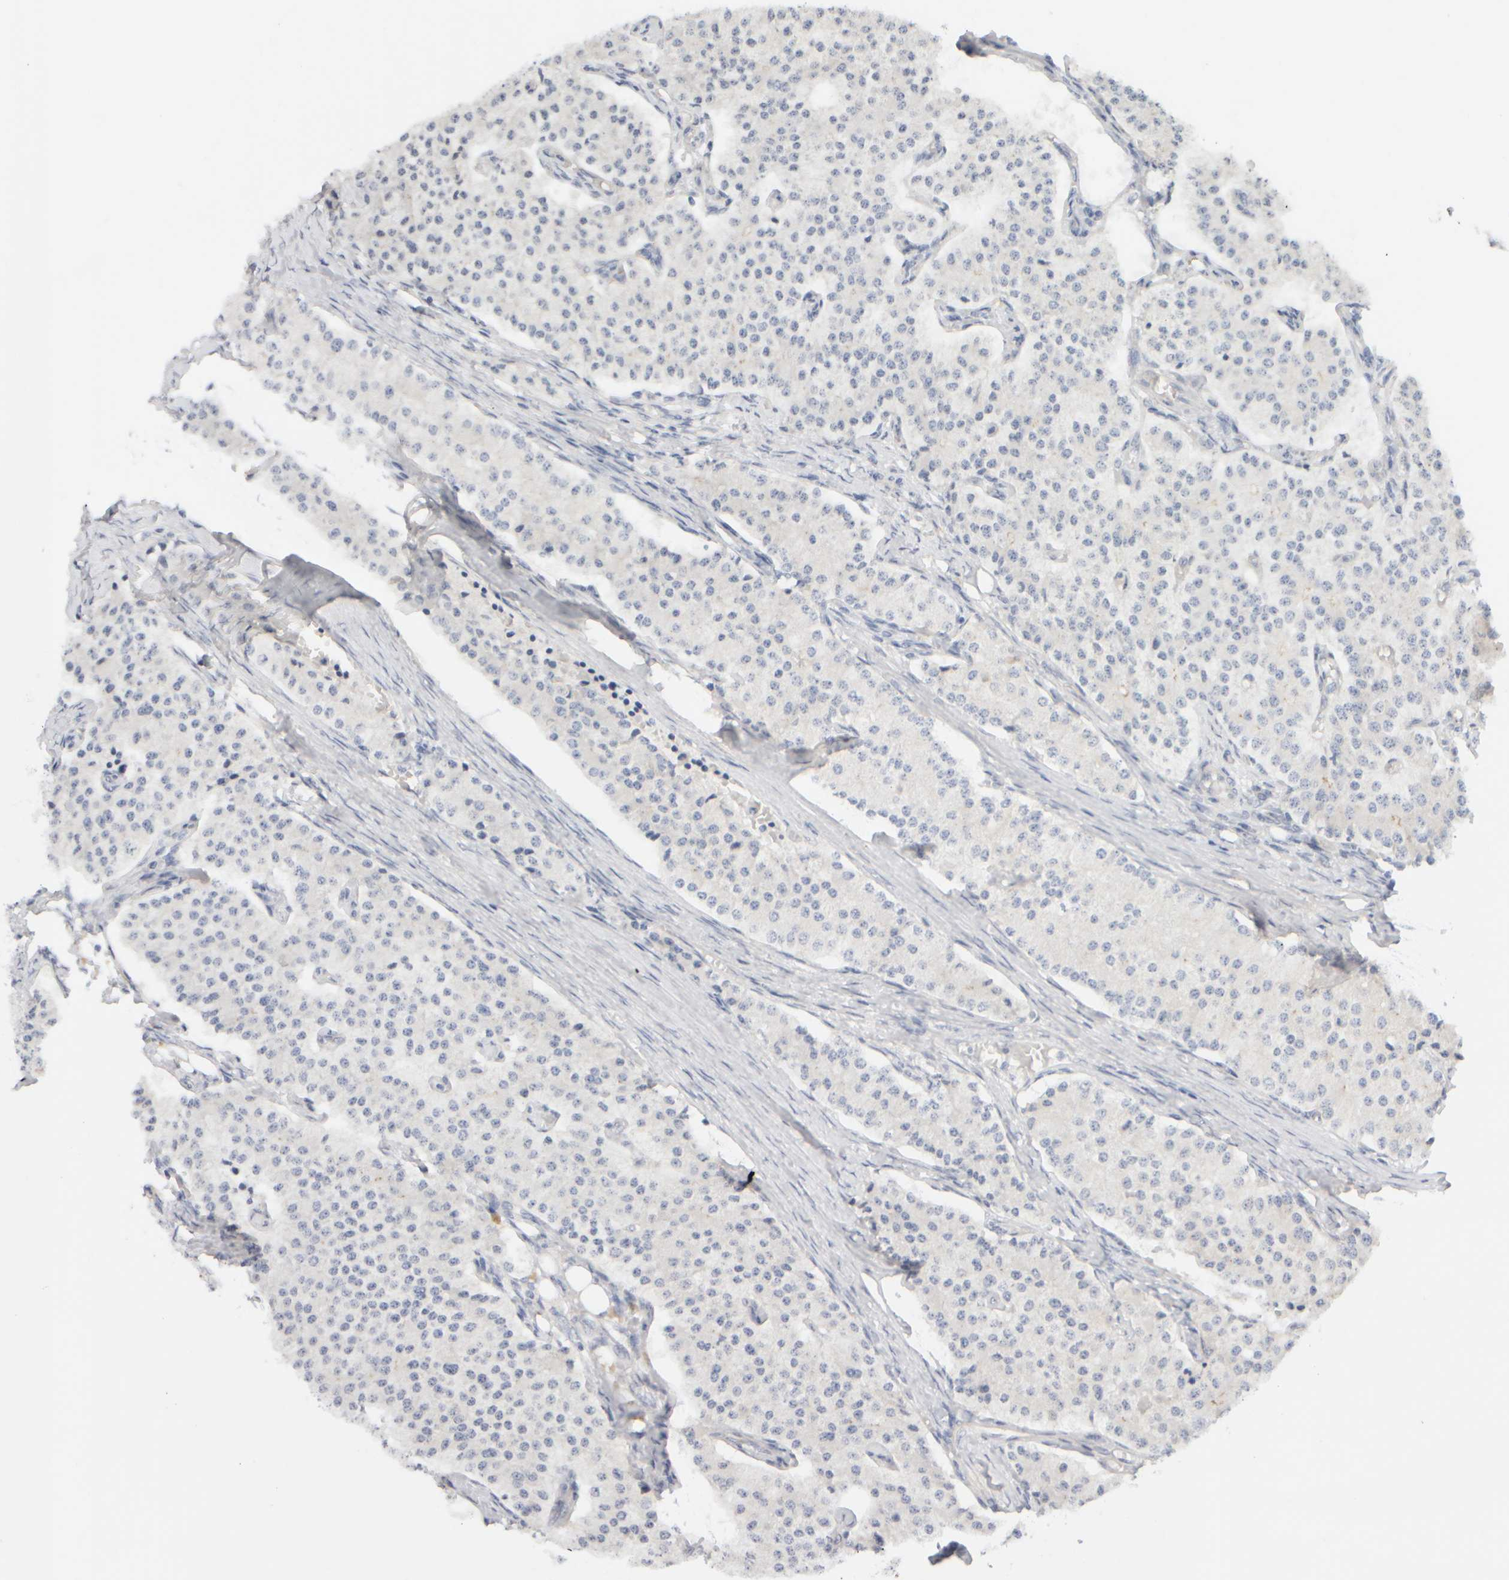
{"staining": {"intensity": "negative", "quantity": "none", "location": "none"}, "tissue": "carcinoid", "cell_type": "Tumor cells", "image_type": "cancer", "snomed": [{"axis": "morphology", "description": "Carcinoid, malignant, NOS"}, {"axis": "topography", "description": "Colon"}], "caption": "Human carcinoid stained for a protein using immunohistochemistry exhibits no expression in tumor cells.", "gene": "GOPC", "patient": {"sex": "female", "age": 52}}